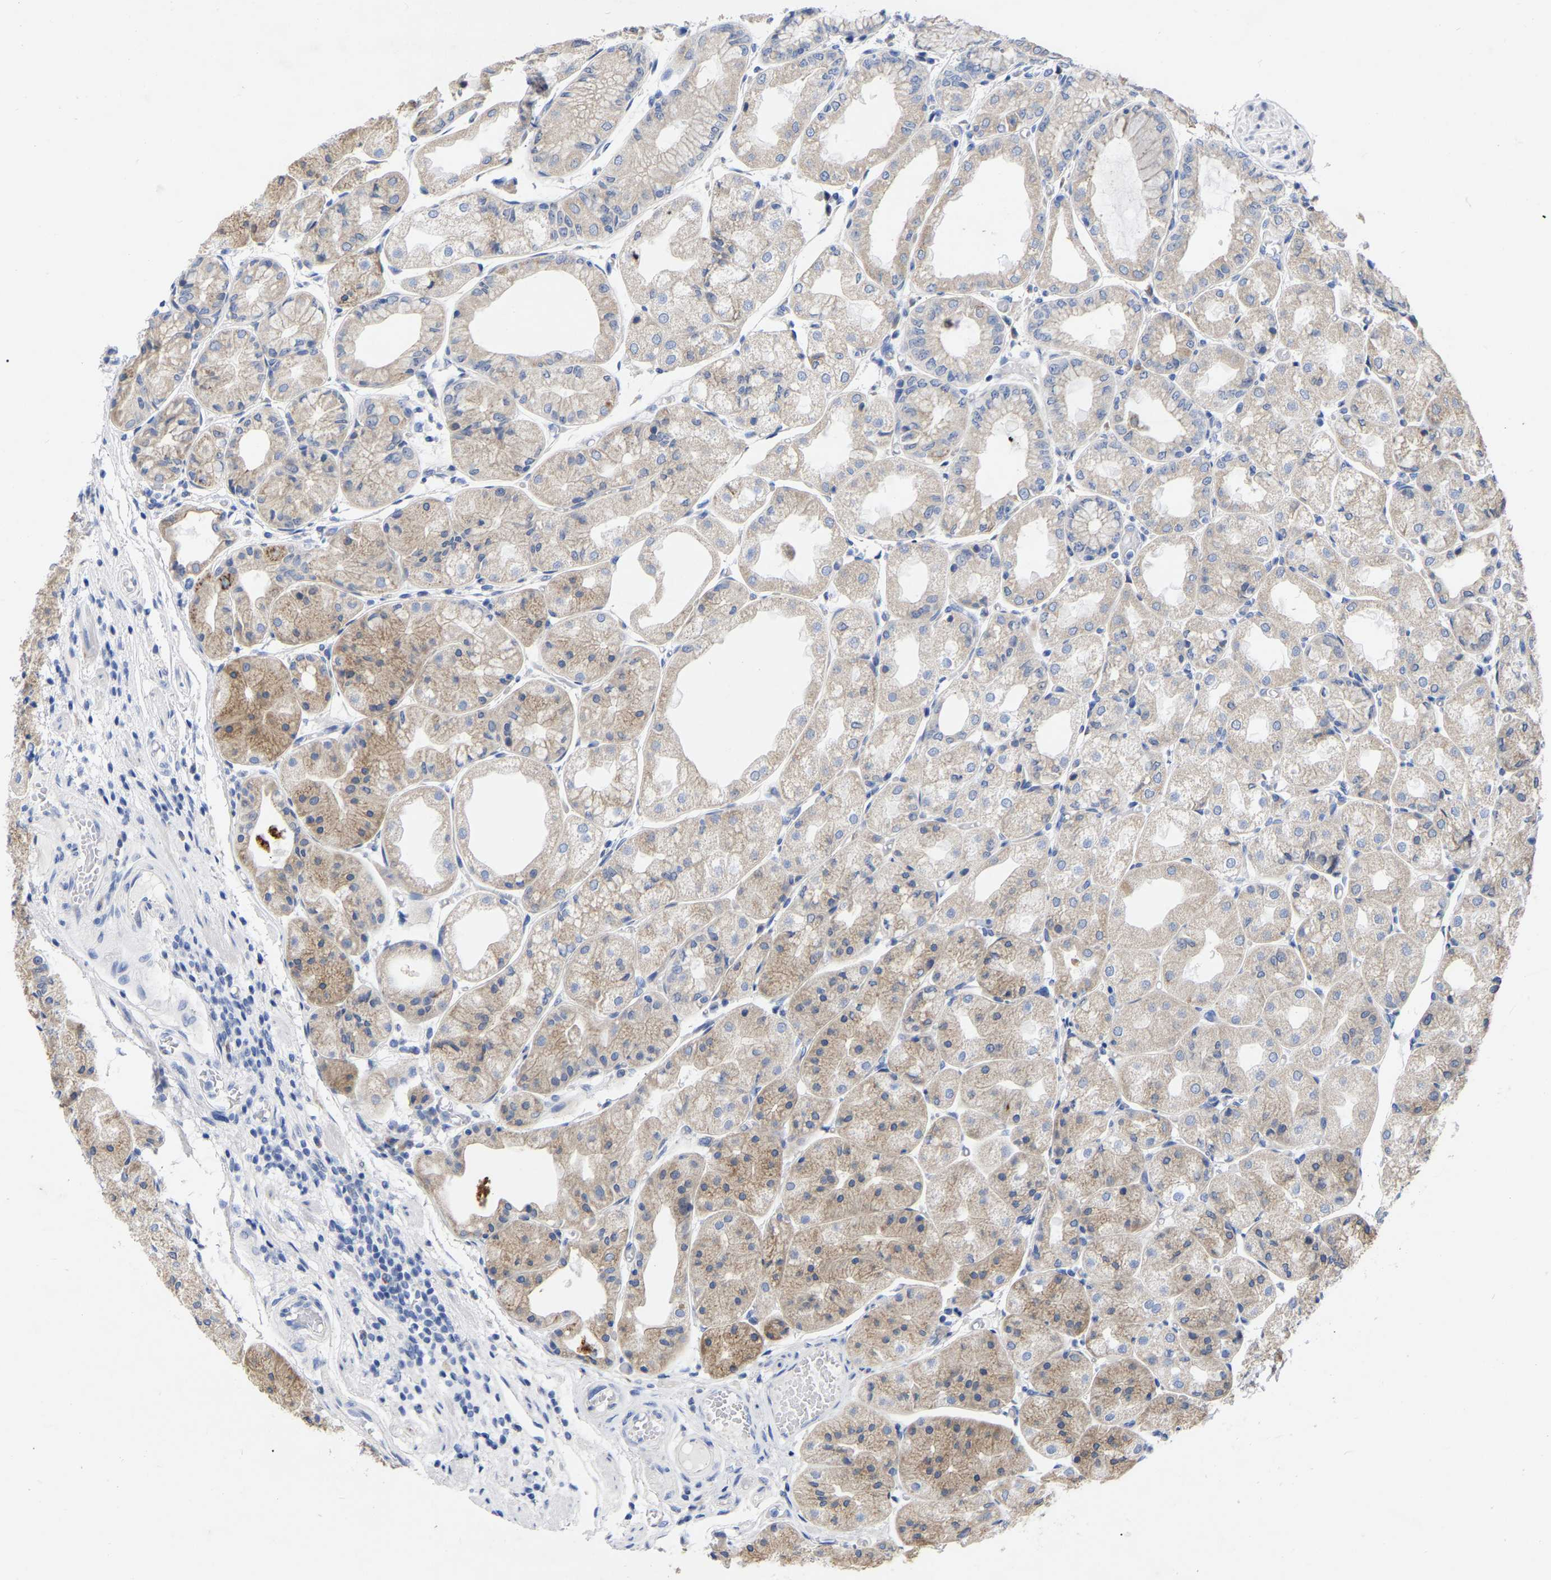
{"staining": {"intensity": "moderate", "quantity": ">75%", "location": "cytoplasmic/membranous"}, "tissue": "stomach", "cell_type": "Glandular cells", "image_type": "normal", "snomed": [{"axis": "morphology", "description": "Normal tissue, NOS"}, {"axis": "topography", "description": "Stomach, upper"}], "caption": "Normal stomach displays moderate cytoplasmic/membranous staining in about >75% of glandular cells, visualized by immunohistochemistry.", "gene": "STRIP2", "patient": {"sex": "male", "age": 72}}